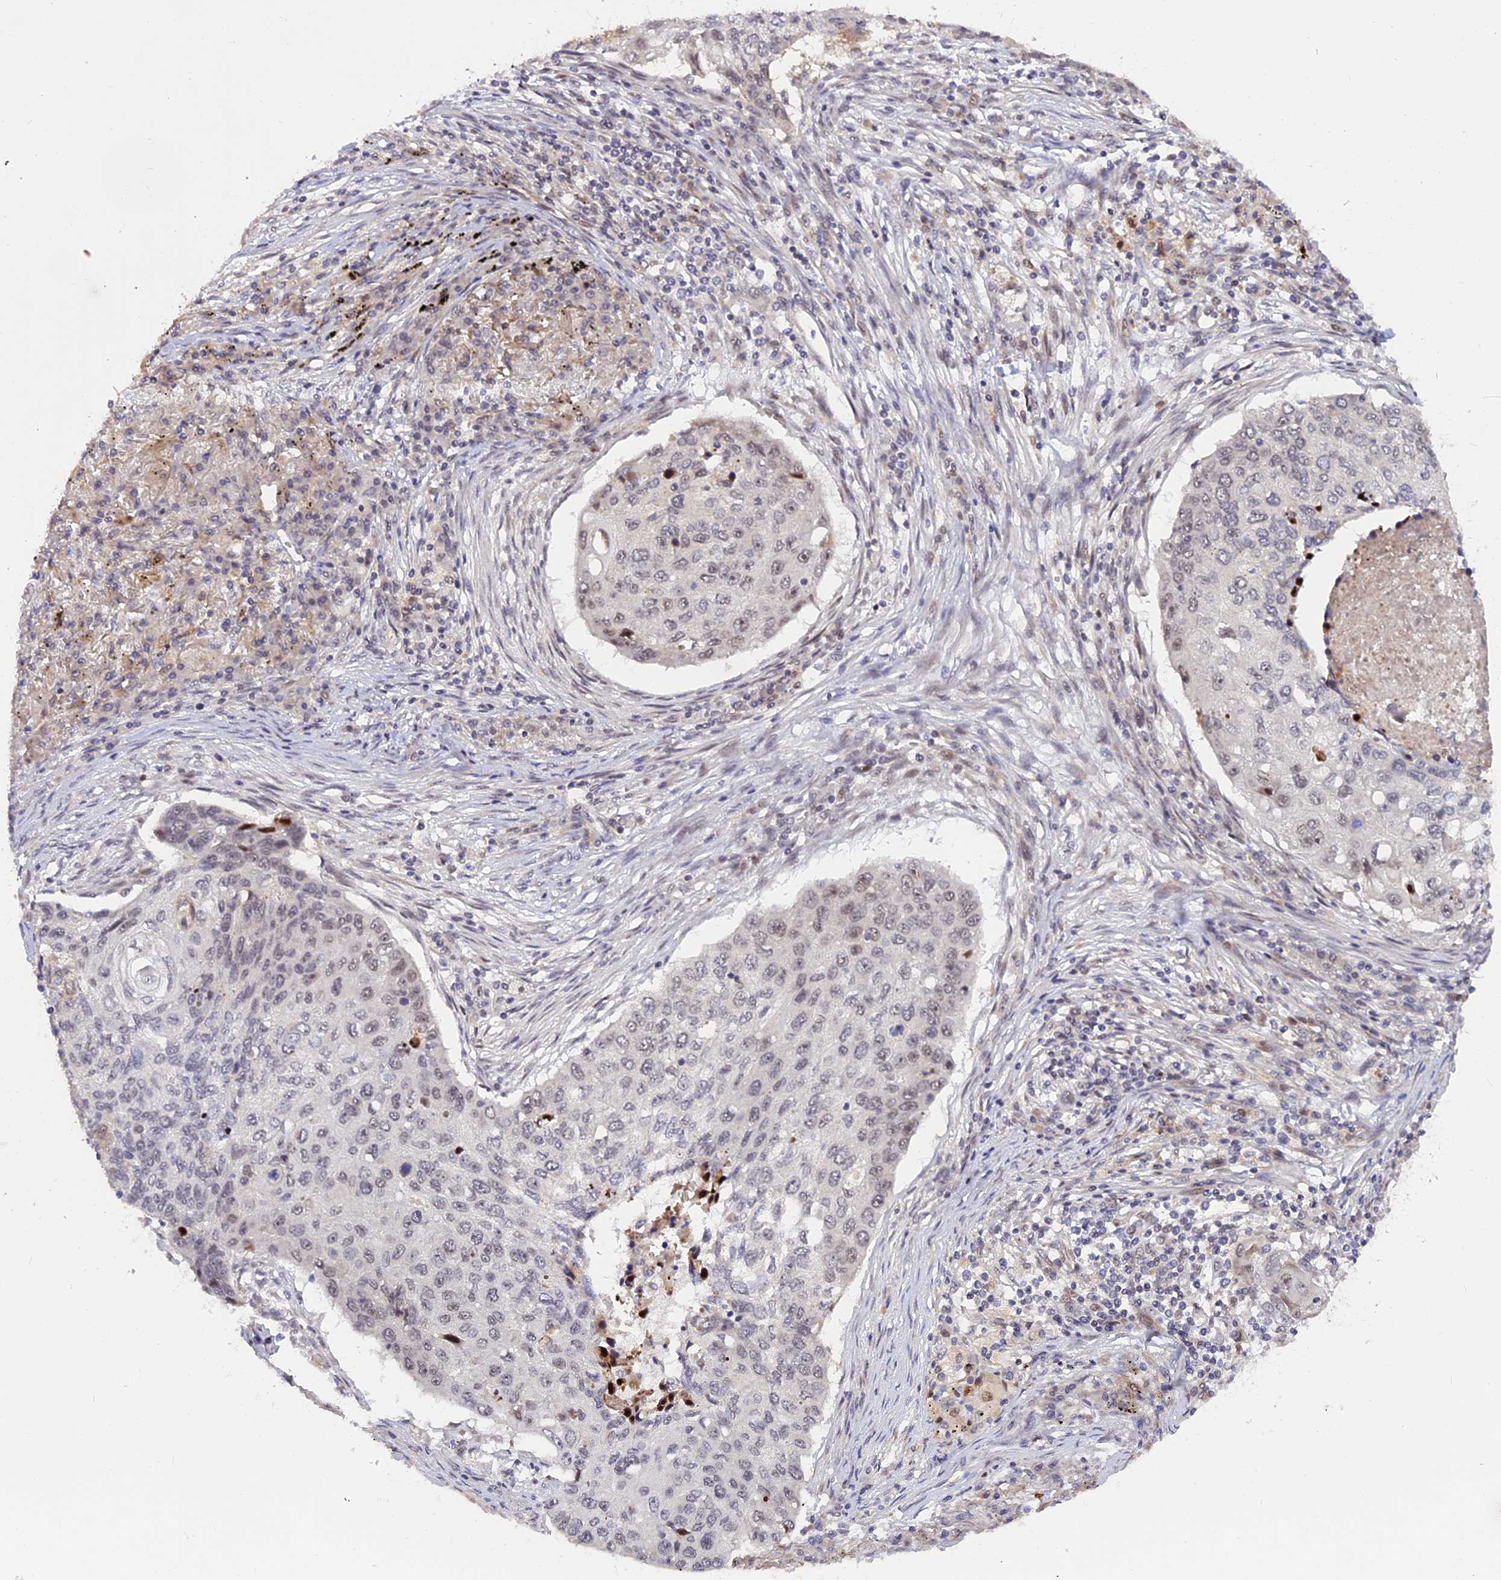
{"staining": {"intensity": "weak", "quantity": "<25%", "location": "nuclear"}, "tissue": "lung cancer", "cell_type": "Tumor cells", "image_type": "cancer", "snomed": [{"axis": "morphology", "description": "Squamous cell carcinoma, NOS"}, {"axis": "topography", "description": "Lung"}], "caption": "Immunohistochemical staining of human lung cancer displays no significant positivity in tumor cells. (Brightfield microscopy of DAB (3,3'-diaminobenzidine) immunohistochemistry (IHC) at high magnification).", "gene": "POLR2C", "patient": {"sex": "female", "age": 63}}